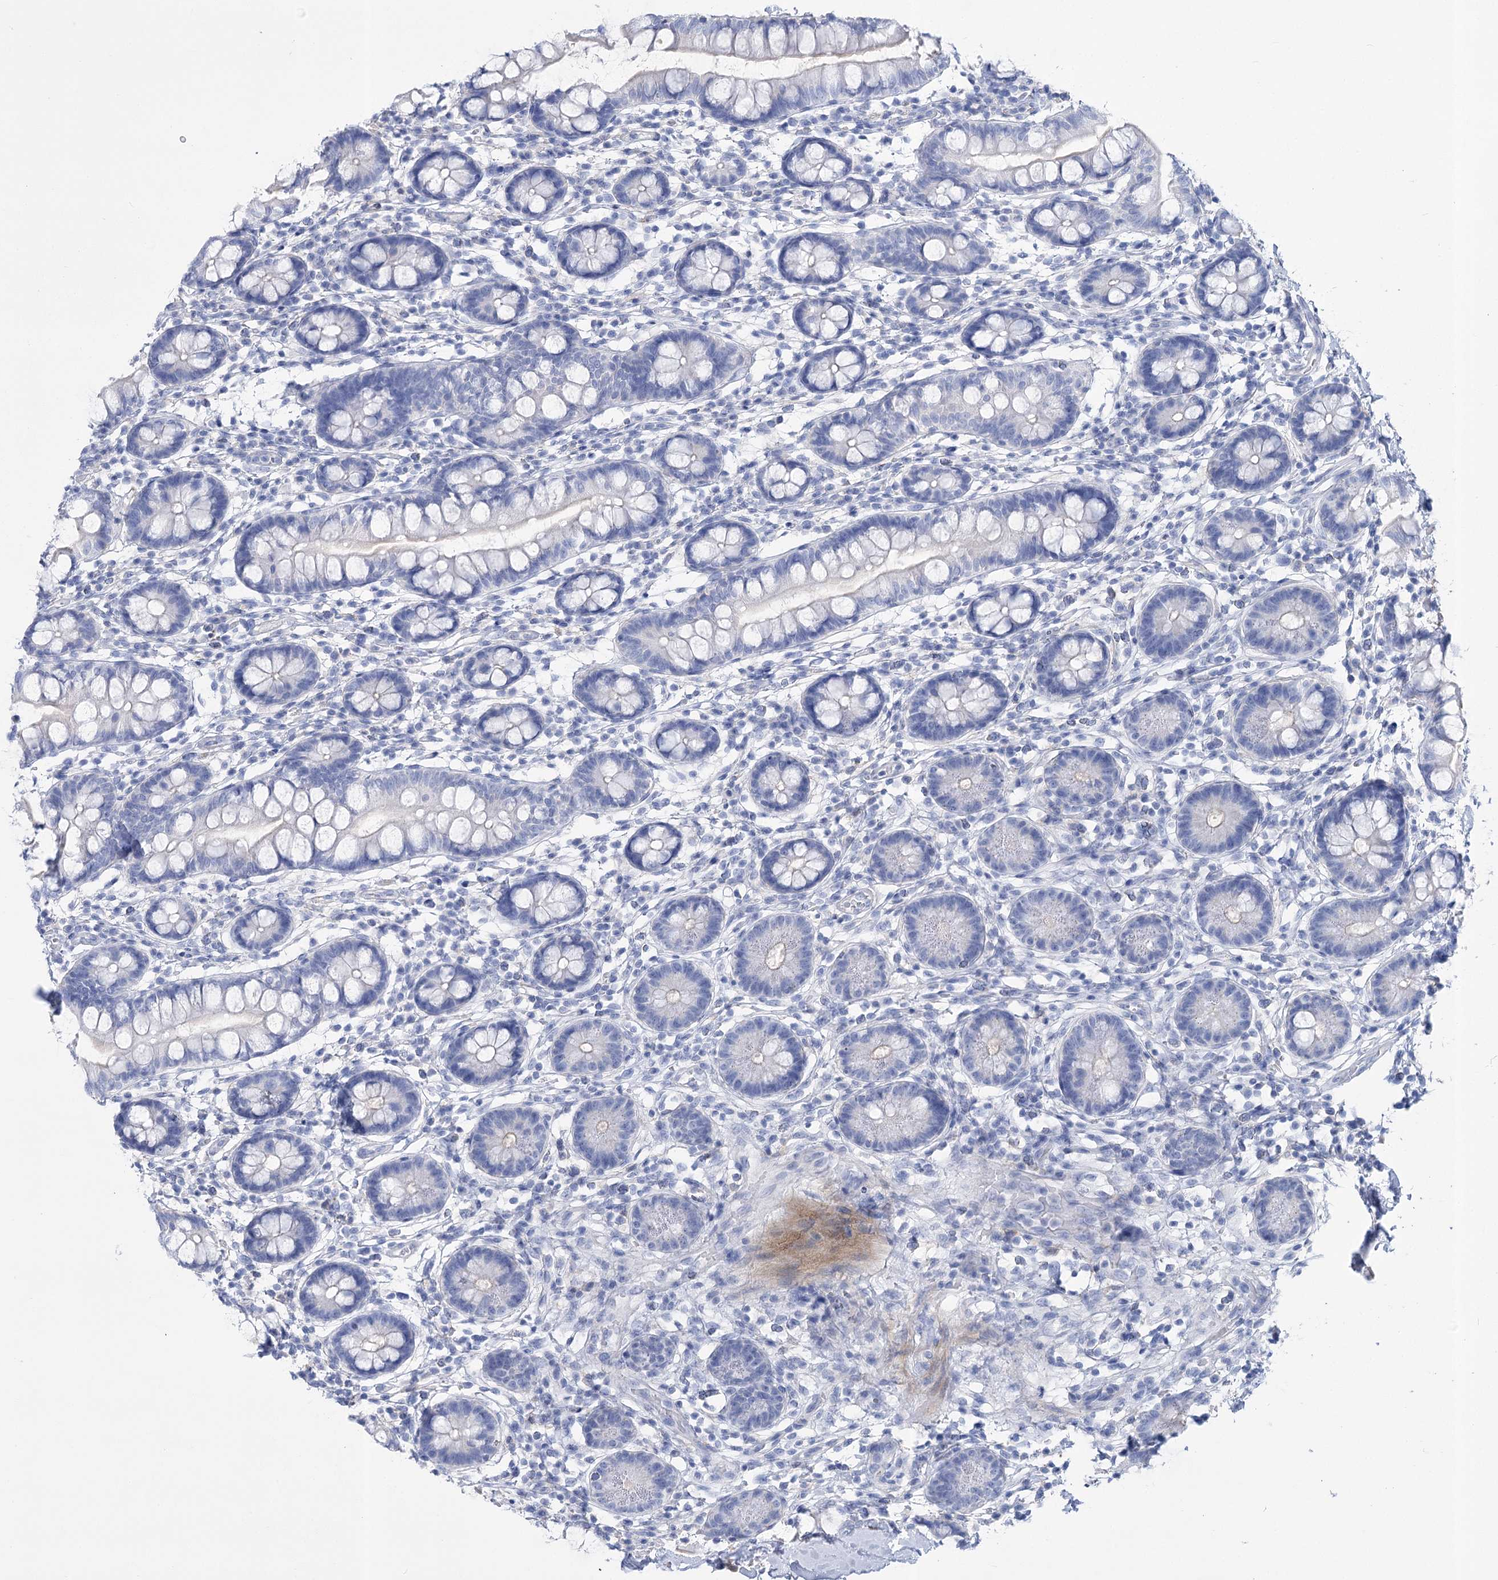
{"staining": {"intensity": "negative", "quantity": "none", "location": "none"}, "tissue": "small intestine", "cell_type": "Glandular cells", "image_type": "normal", "snomed": [{"axis": "morphology", "description": "Normal tissue, NOS"}, {"axis": "topography", "description": "Small intestine"}], "caption": "Immunohistochemistry (IHC) image of benign human small intestine stained for a protein (brown), which reveals no positivity in glandular cells. The staining was performed using DAB (3,3'-diaminobenzidine) to visualize the protein expression in brown, while the nuclei were stained in blue with hematoxylin (Magnification: 20x).", "gene": "PCDHA1", "patient": {"sex": "female", "age": 84}}